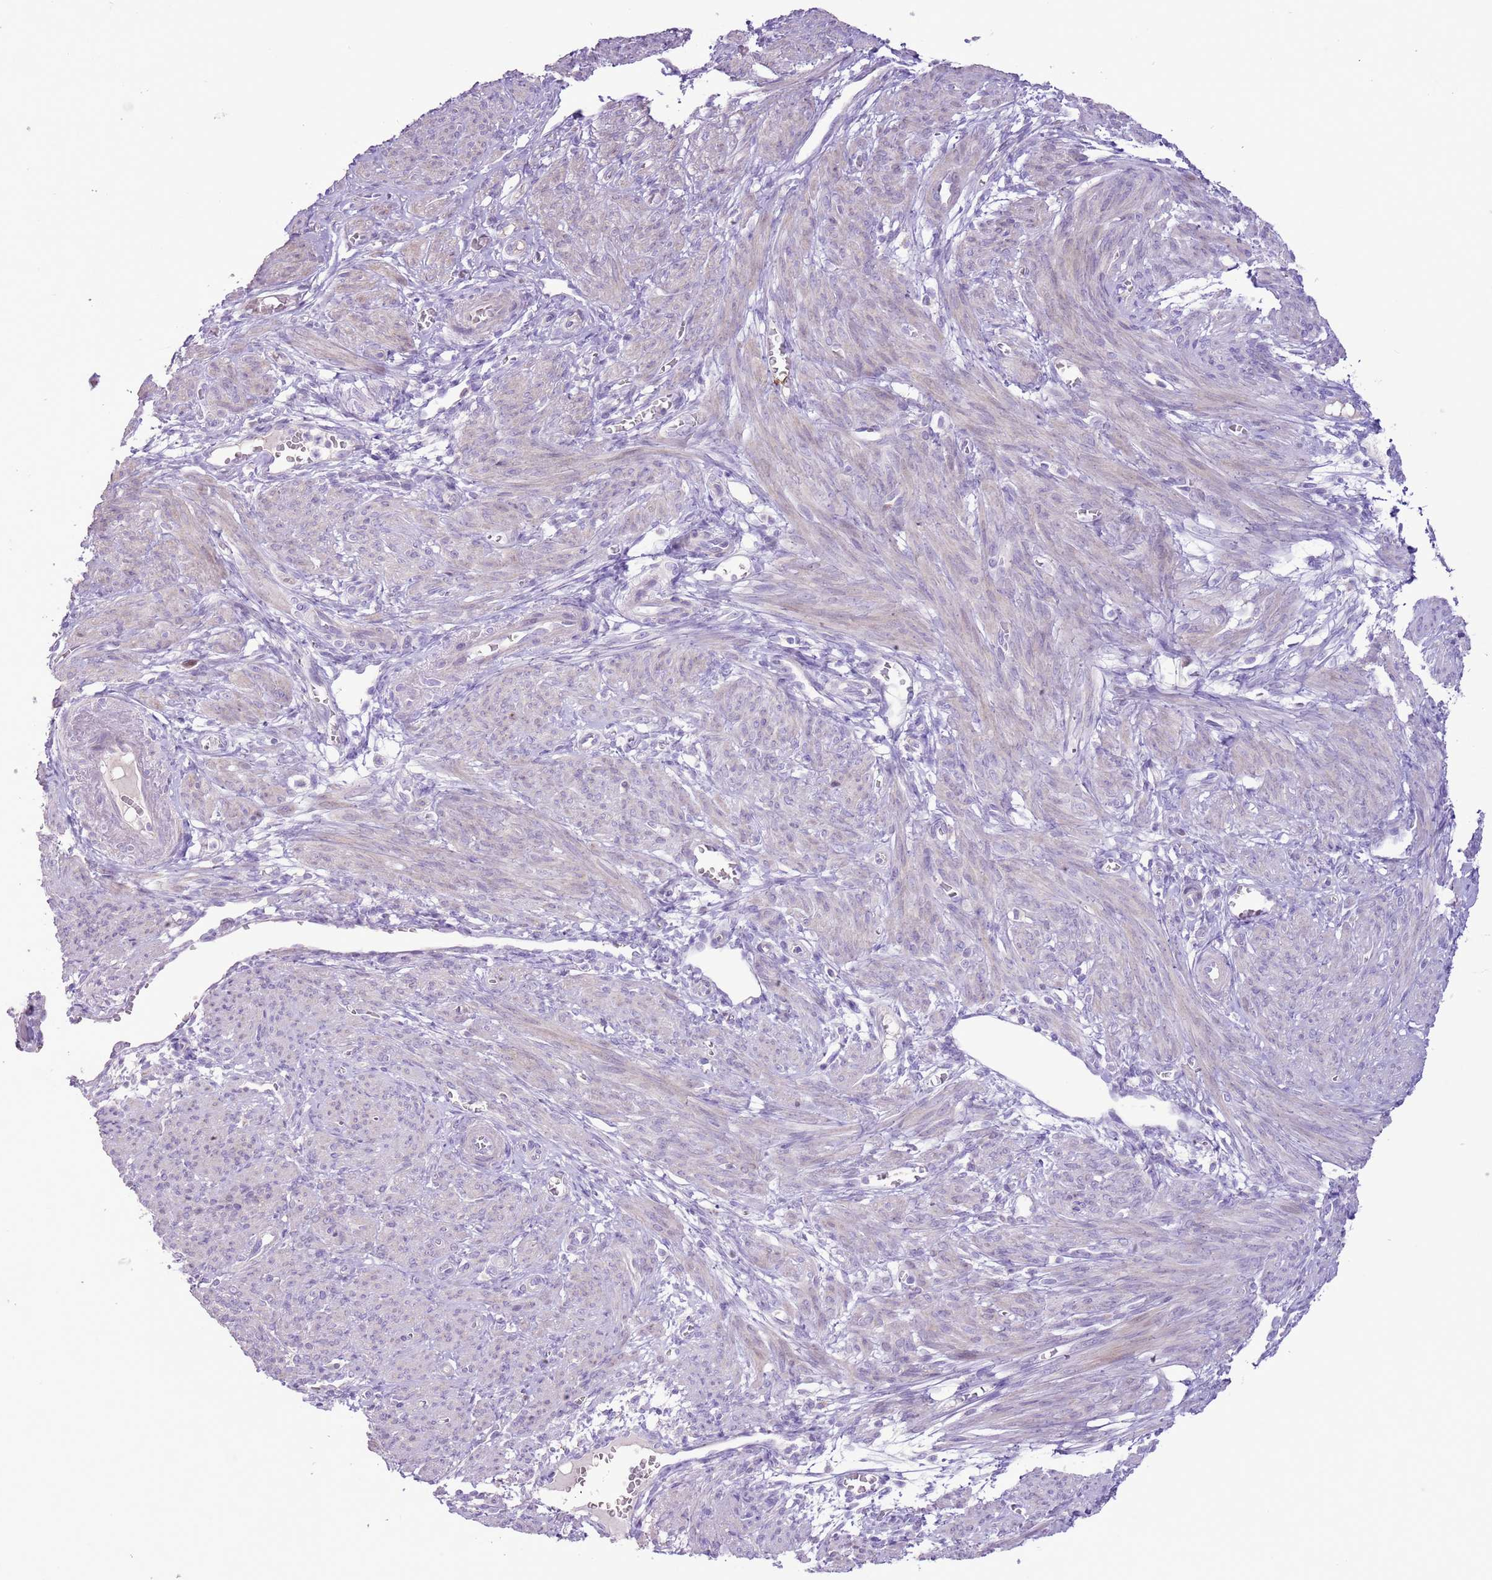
{"staining": {"intensity": "negative", "quantity": "none", "location": "none"}, "tissue": "smooth muscle", "cell_type": "Smooth muscle cells", "image_type": "normal", "snomed": [{"axis": "morphology", "description": "Normal tissue, NOS"}, {"axis": "topography", "description": "Smooth muscle"}], "caption": "Immunohistochemistry photomicrograph of unremarkable smooth muscle stained for a protein (brown), which displays no positivity in smooth muscle cells.", "gene": "GMNN", "patient": {"sex": "female", "age": 39}}